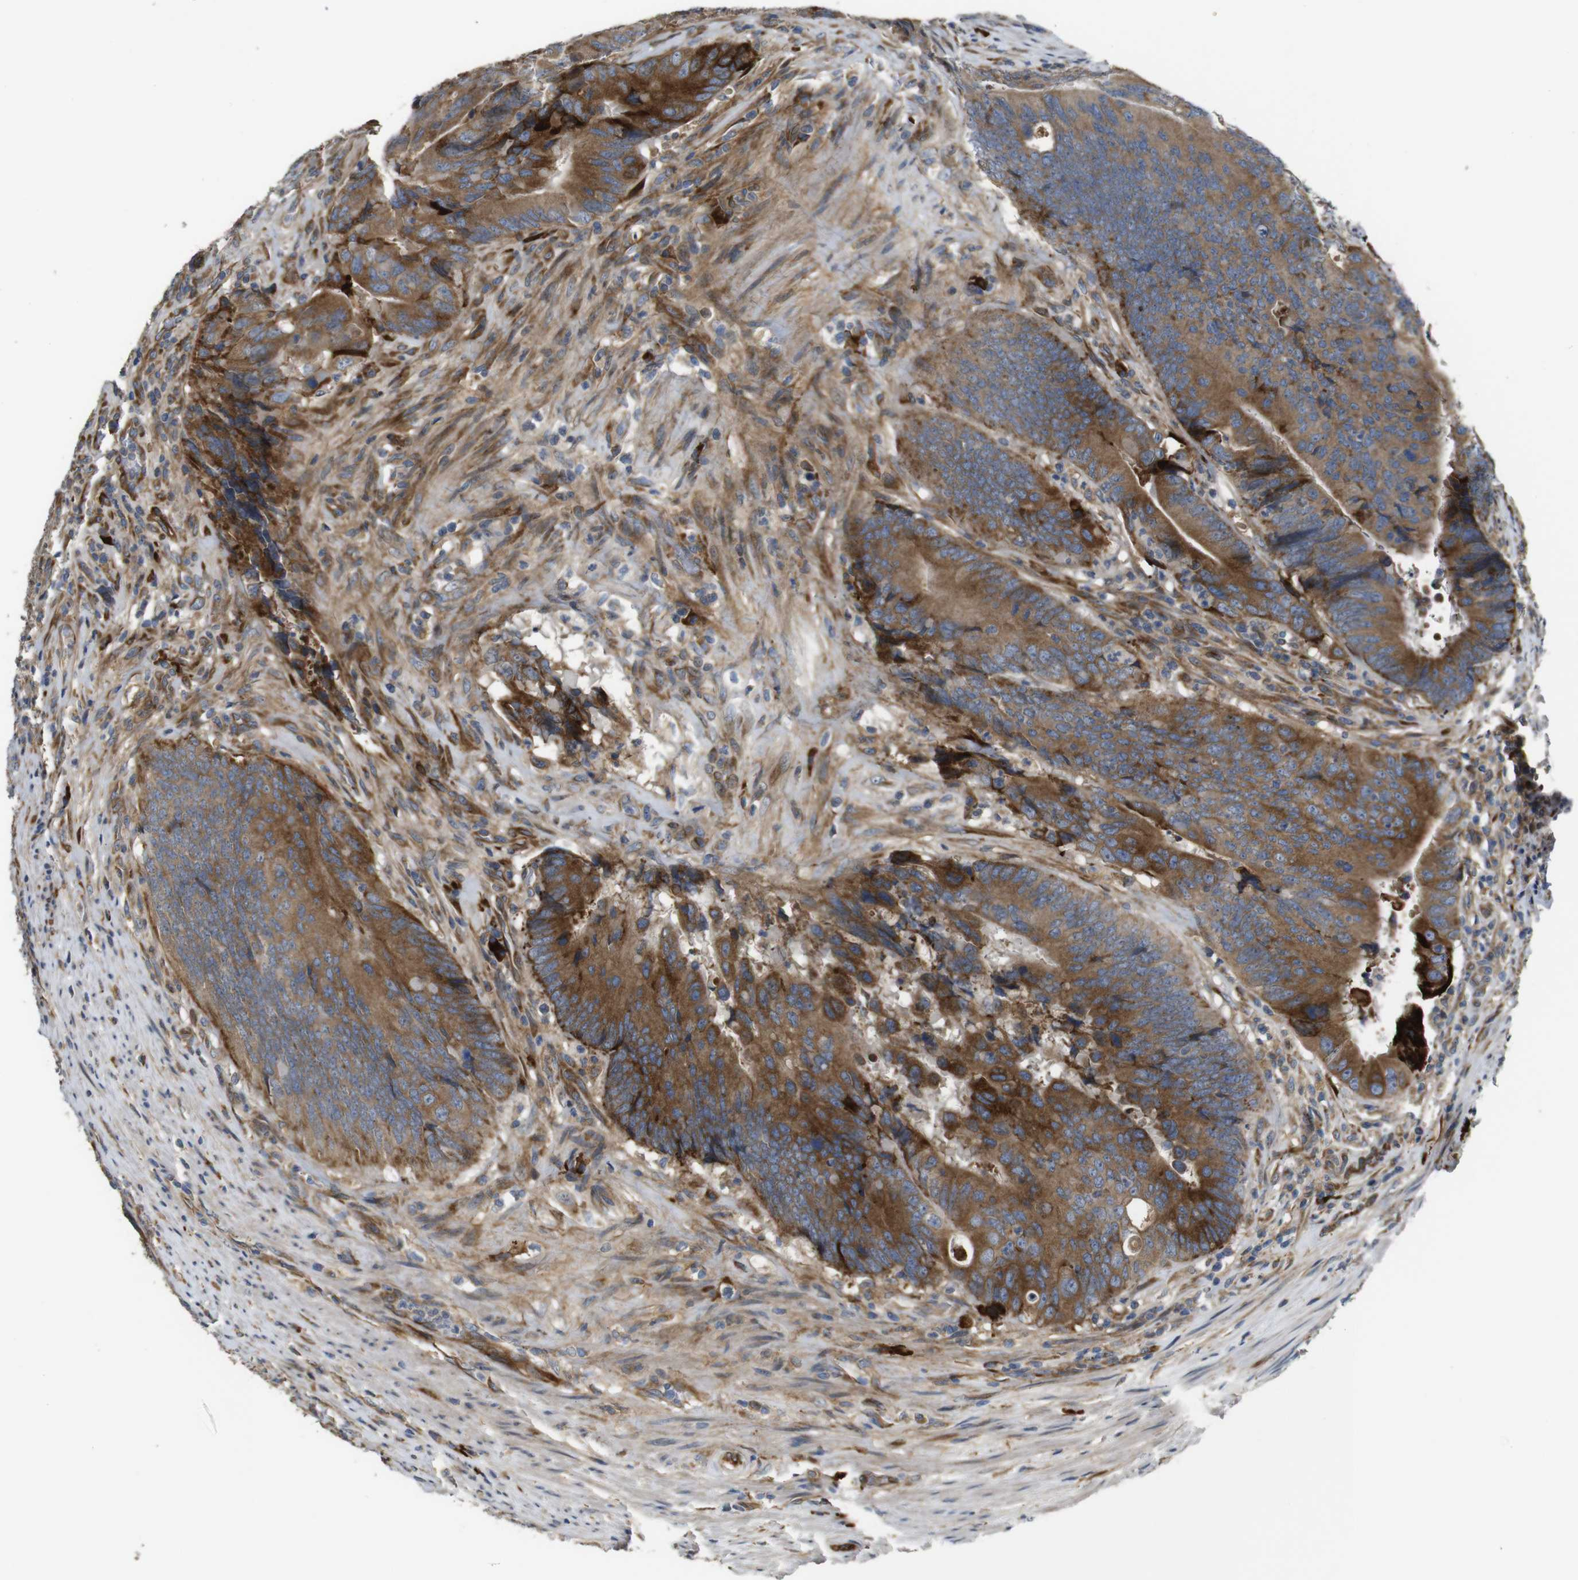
{"staining": {"intensity": "moderate", "quantity": ">75%", "location": "cytoplasmic/membranous"}, "tissue": "colorectal cancer", "cell_type": "Tumor cells", "image_type": "cancer", "snomed": [{"axis": "morphology", "description": "Normal tissue, NOS"}, {"axis": "morphology", "description": "Adenocarcinoma, NOS"}, {"axis": "topography", "description": "Colon"}], "caption": "Colorectal adenocarcinoma stained with a brown dye displays moderate cytoplasmic/membranous positive positivity in approximately >75% of tumor cells.", "gene": "UBE2G2", "patient": {"sex": "male", "age": 56}}